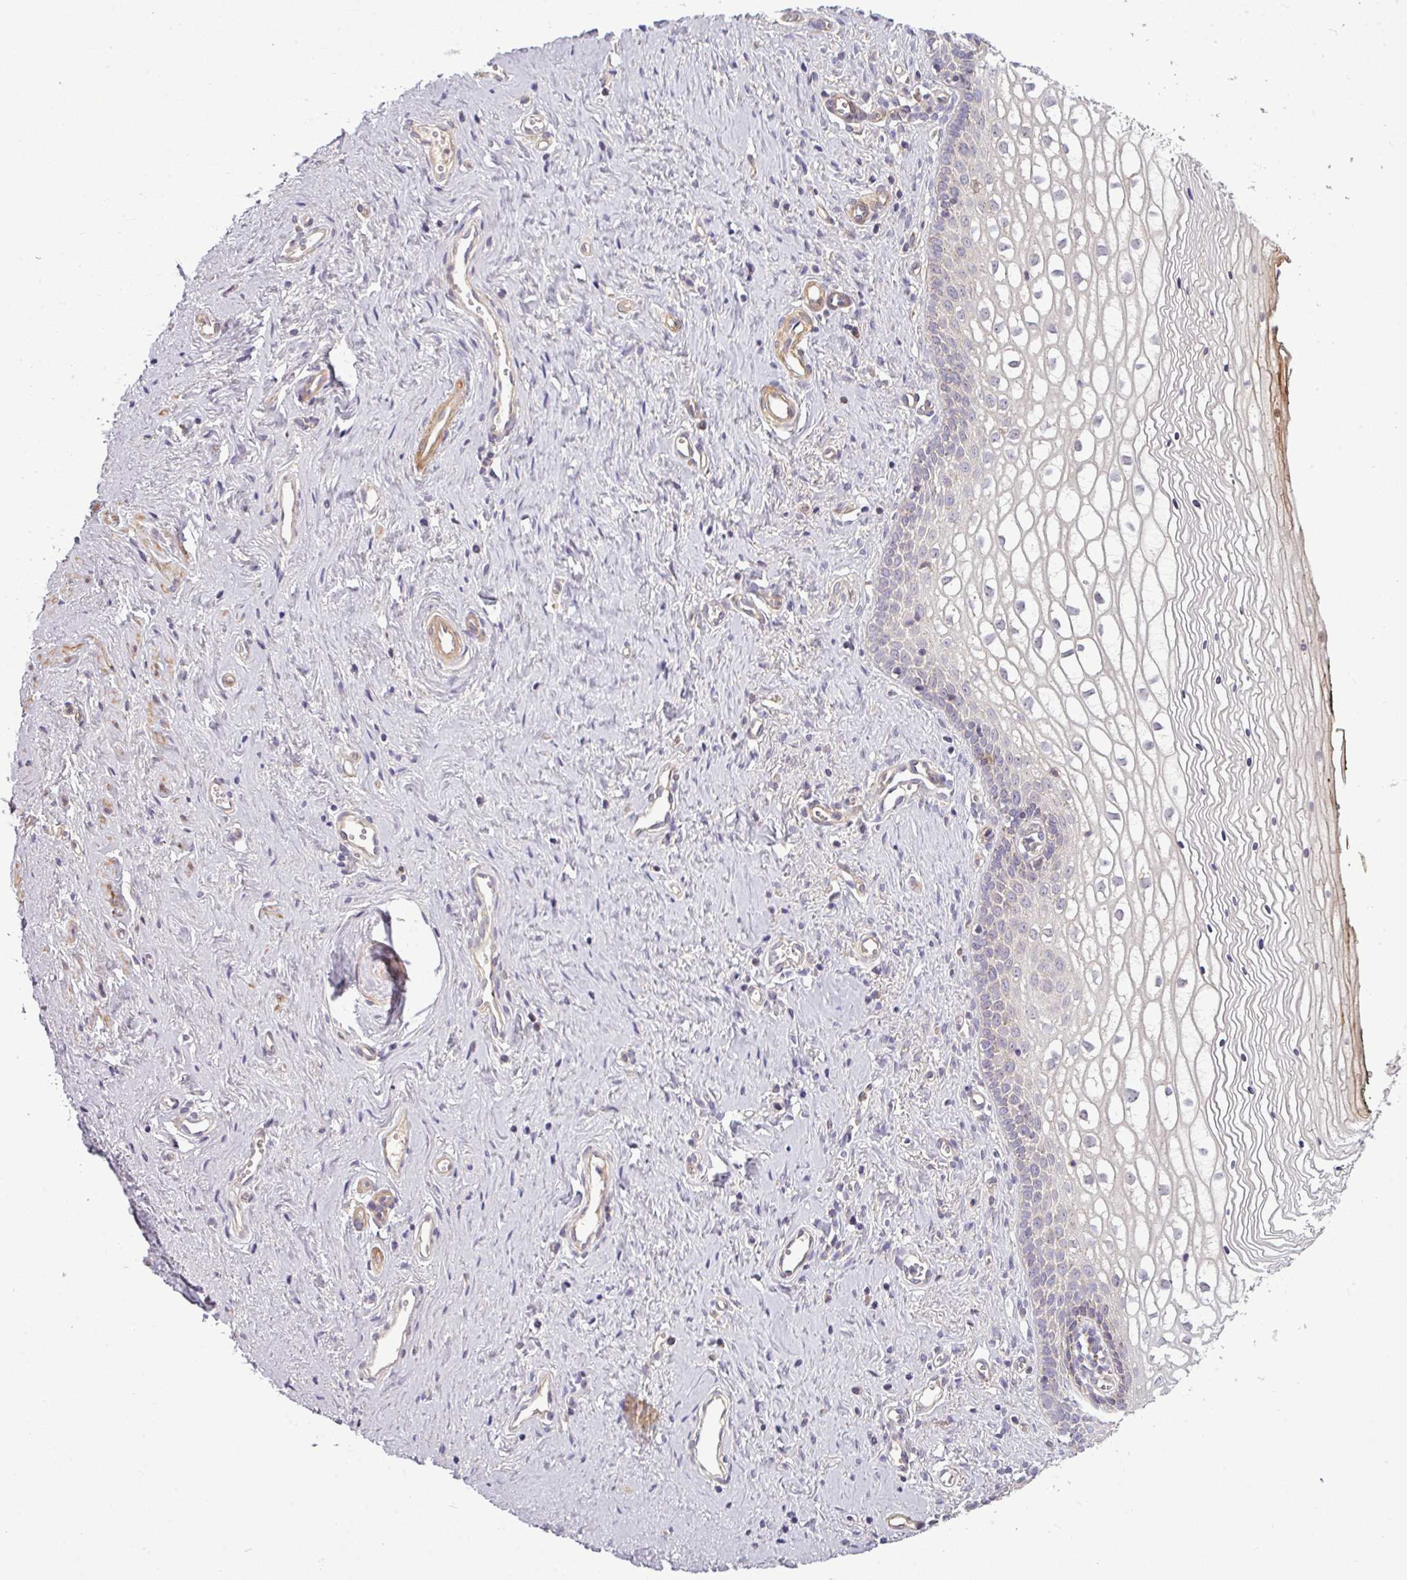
{"staining": {"intensity": "moderate", "quantity": "<25%", "location": "cytoplasmic/membranous"}, "tissue": "vagina", "cell_type": "Squamous epithelial cells", "image_type": "normal", "snomed": [{"axis": "morphology", "description": "Normal tissue, NOS"}, {"axis": "topography", "description": "Vagina"}], "caption": "A micrograph of human vagina stained for a protein exhibits moderate cytoplasmic/membranous brown staining in squamous epithelial cells. The staining was performed using DAB to visualize the protein expression in brown, while the nuclei were stained in blue with hematoxylin (Magnification: 20x).", "gene": "ZNF35", "patient": {"sex": "female", "age": 59}}